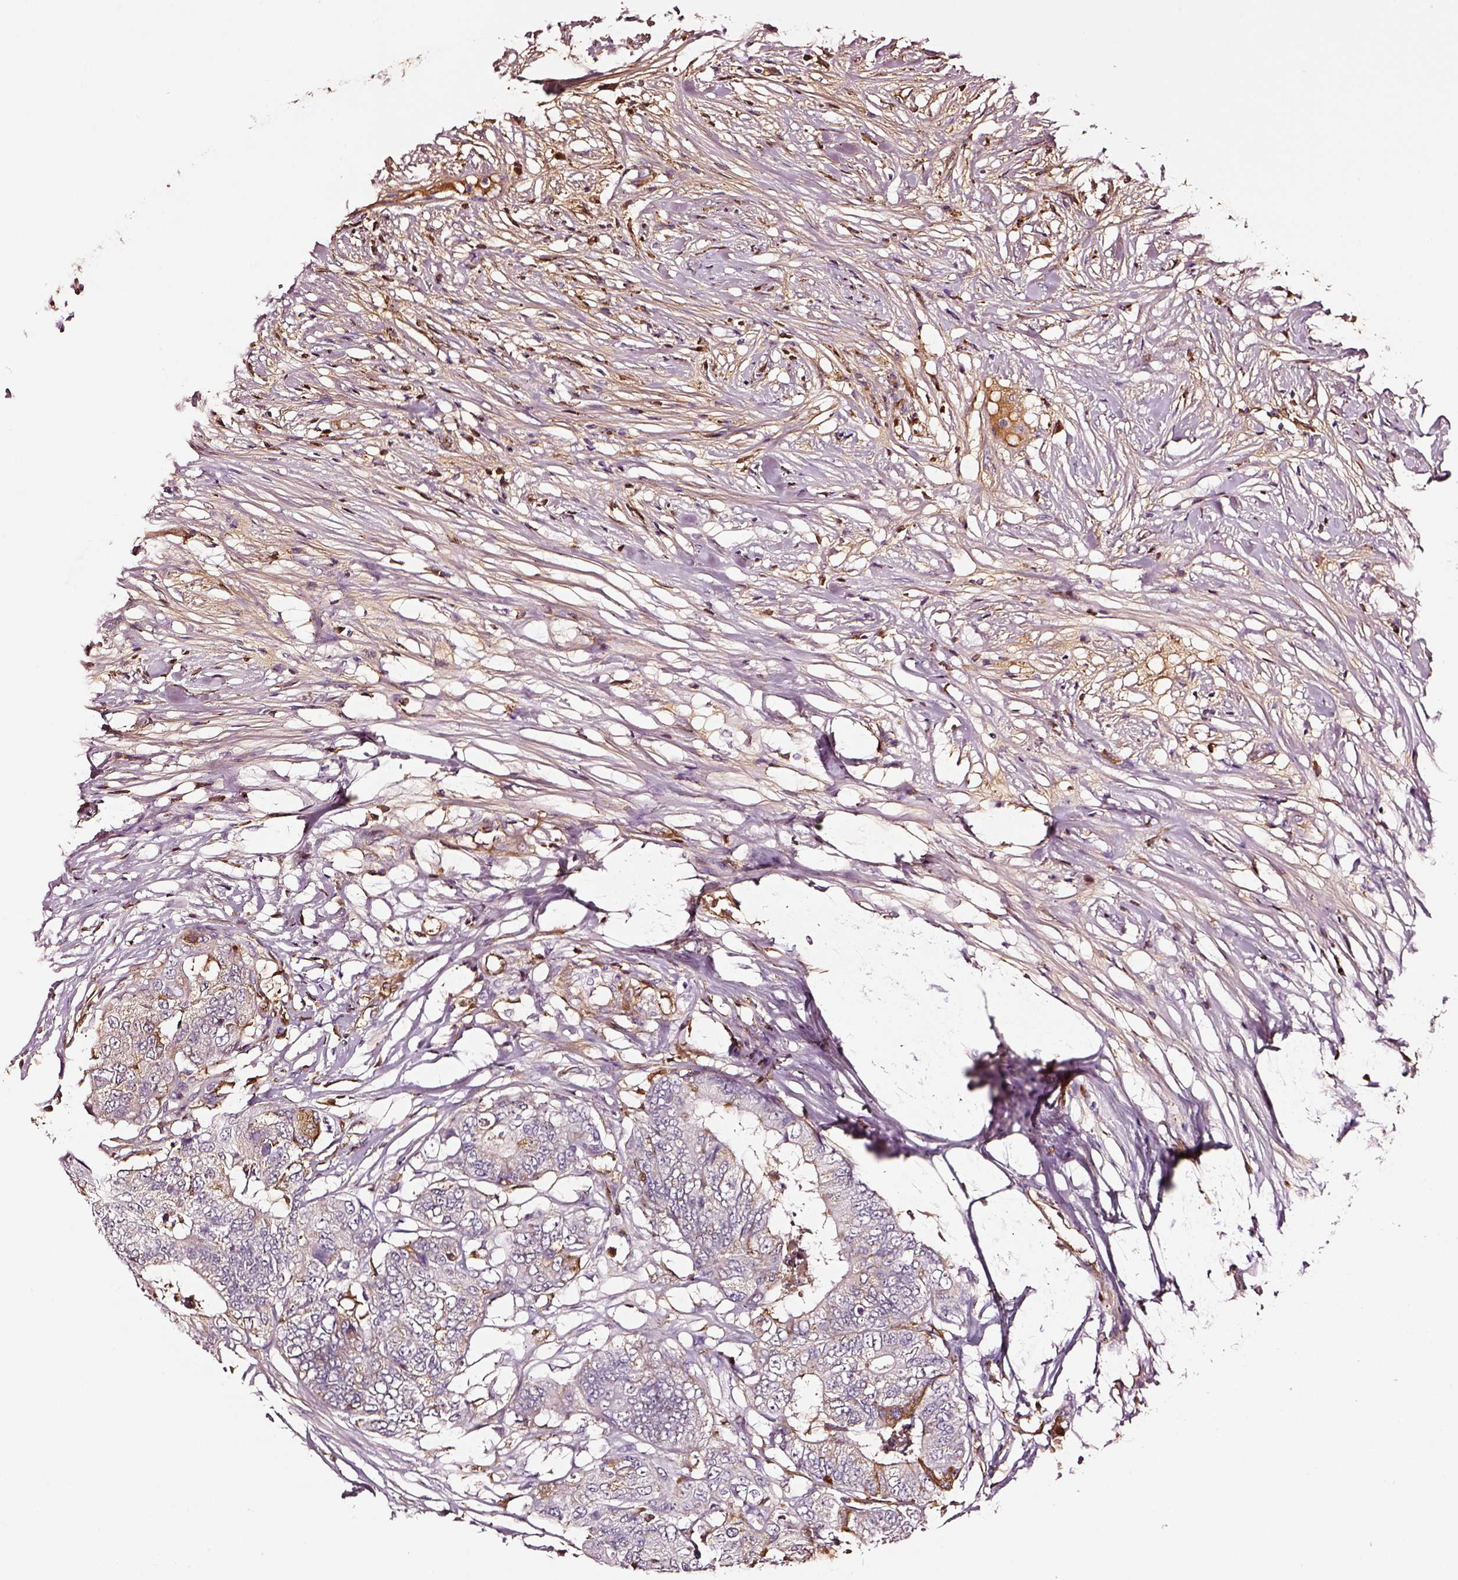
{"staining": {"intensity": "negative", "quantity": "none", "location": "none"}, "tissue": "colorectal cancer", "cell_type": "Tumor cells", "image_type": "cancer", "snomed": [{"axis": "morphology", "description": "Adenocarcinoma, NOS"}, {"axis": "topography", "description": "Colon"}], "caption": "High power microscopy histopathology image of an immunohistochemistry photomicrograph of colorectal adenocarcinoma, revealing no significant positivity in tumor cells. (Stains: DAB (3,3'-diaminobenzidine) immunohistochemistry (IHC) with hematoxylin counter stain, Microscopy: brightfield microscopy at high magnification).", "gene": "TF", "patient": {"sex": "female", "age": 48}}